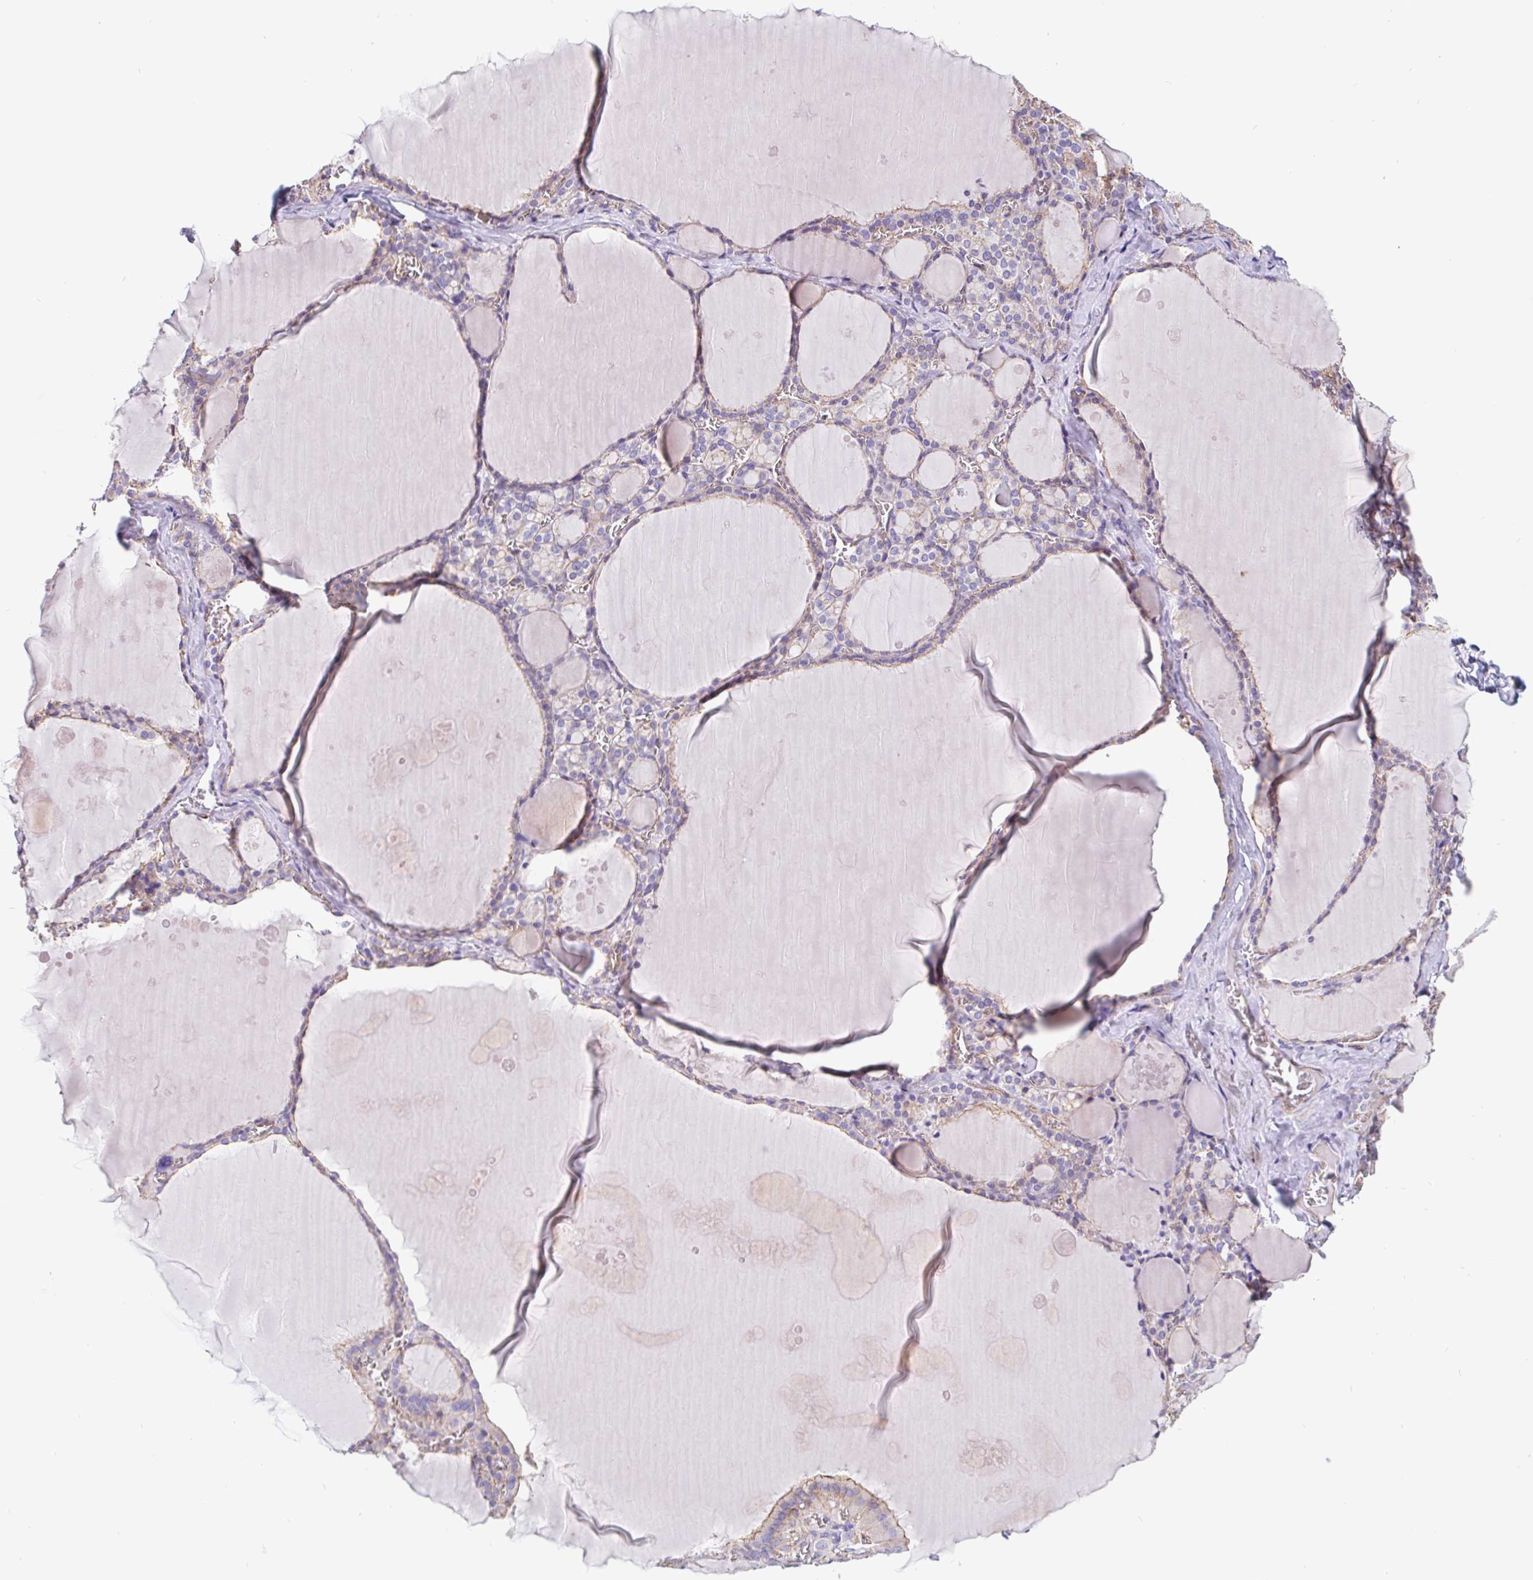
{"staining": {"intensity": "weak", "quantity": "25%-75%", "location": "cytoplasmic/membranous"}, "tissue": "thyroid gland", "cell_type": "Glandular cells", "image_type": "normal", "snomed": [{"axis": "morphology", "description": "Normal tissue, NOS"}, {"axis": "topography", "description": "Thyroid gland"}], "caption": "Protein staining of normal thyroid gland displays weak cytoplasmic/membranous expression in about 25%-75% of glandular cells.", "gene": "LIMCH1", "patient": {"sex": "male", "age": 56}}